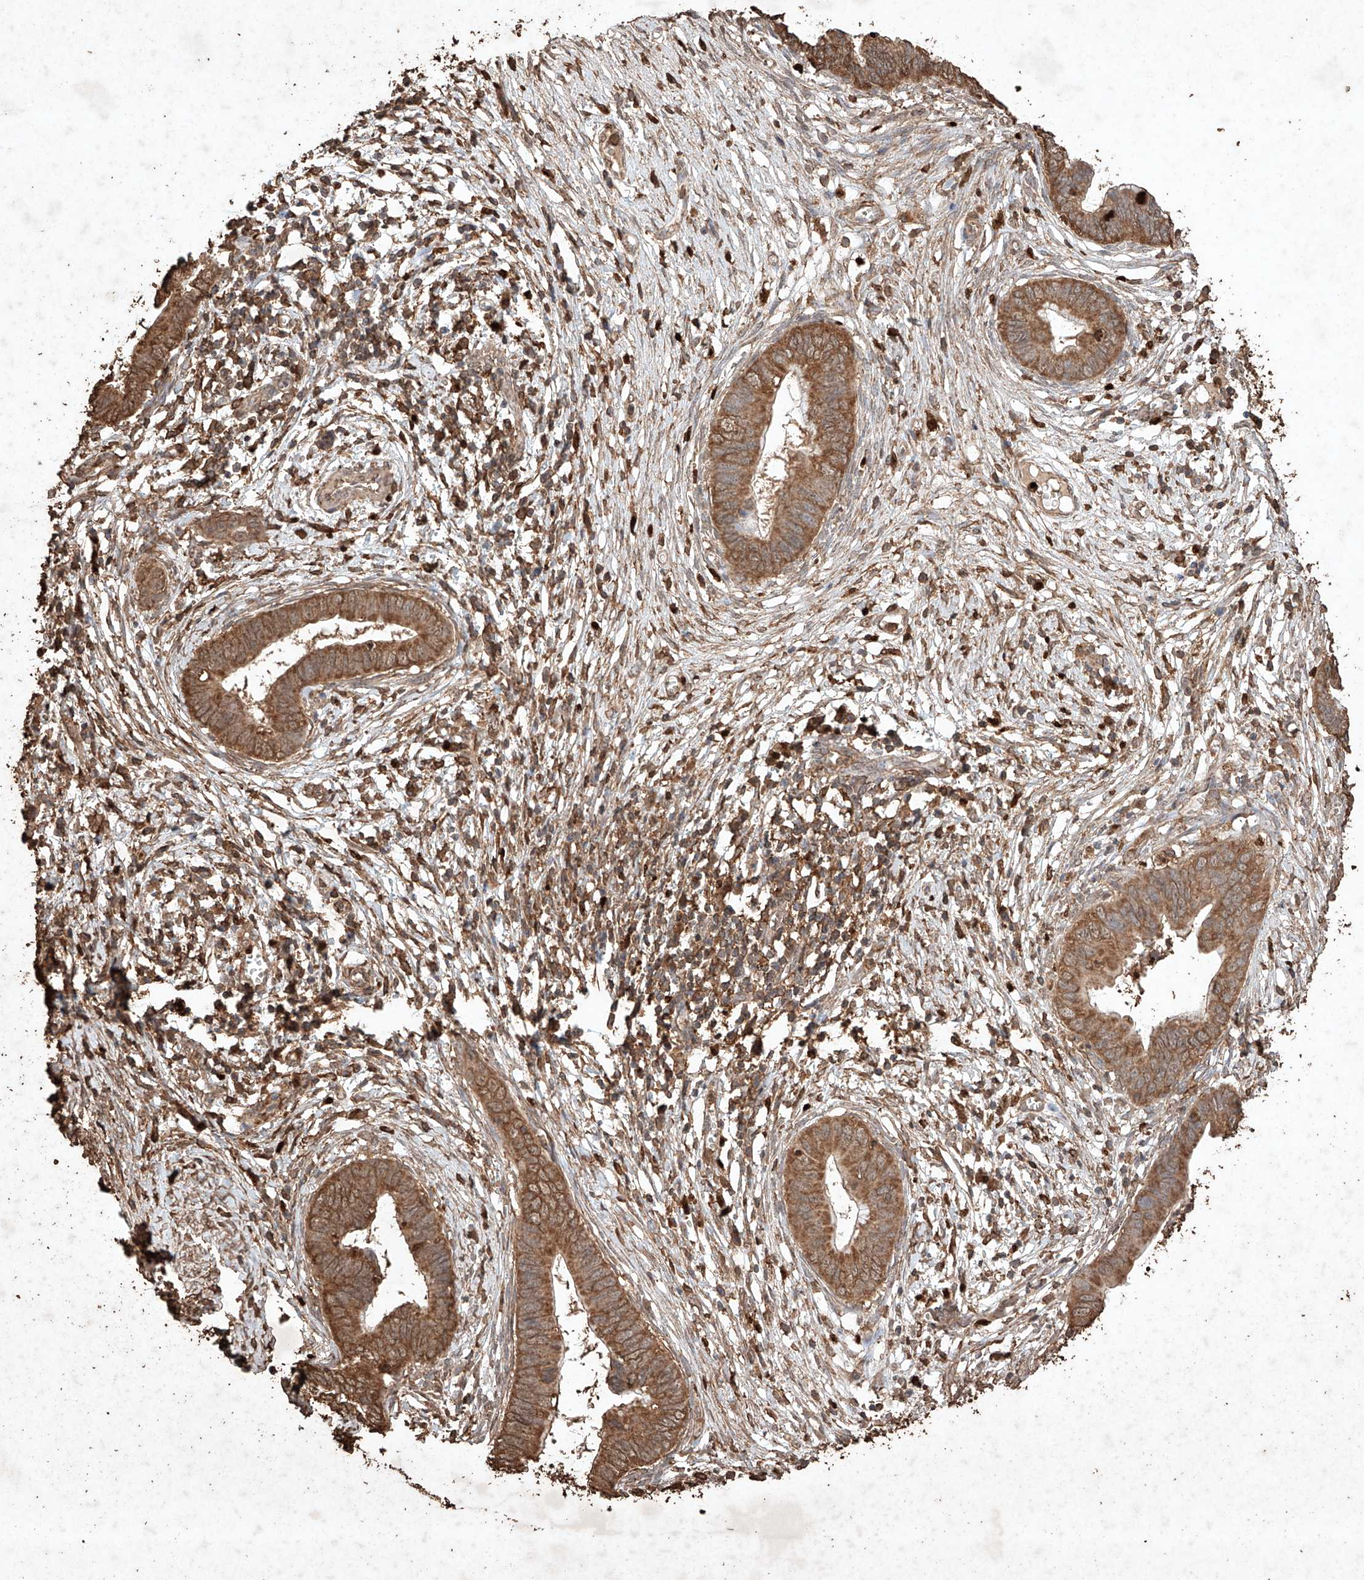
{"staining": {"intensity": "moderate", "quantity": ">75%", "location": "cytoplasmic/membranous"}, "tissue": "cervical cancer", "cell_type": "Tumor cells", "image_type": "cancer", "snomed": [{"axis": "morphology", "description": "Adenocarcinoma, NOS"}, {"axis": "topography", "description": "Cervix"}], "caption": "Human cervical adenocarcinoma stained with a brown dye reveals moderate cytoplasmic/membranous positive positivity in approximately >75% of tumor cells.", "gene": "M6PR", "patient": {"sex": "female", "age": 44}}